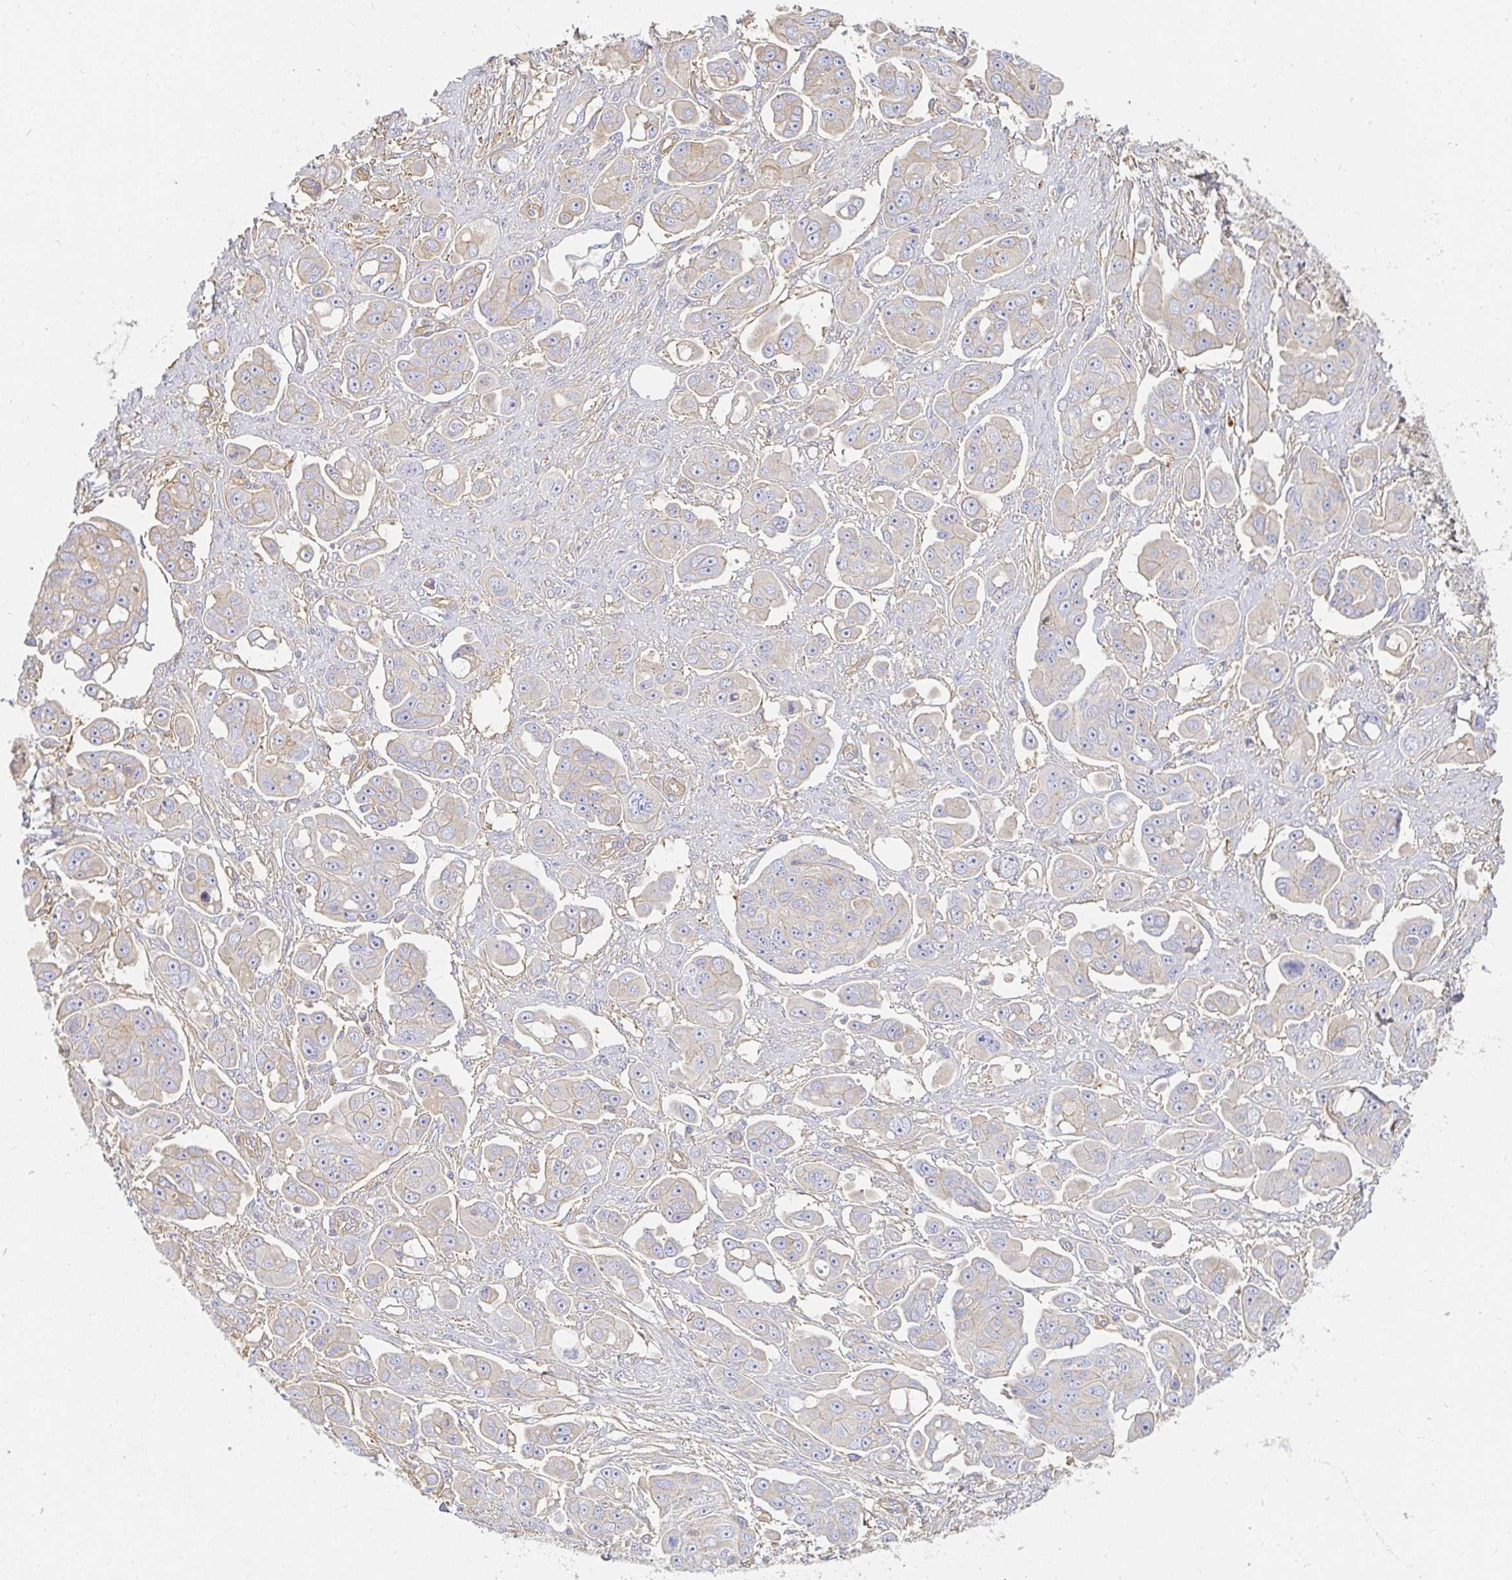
{"staining": {"intensity": "weak", "quantity": "<25%", "location": "cytoplasmic/membranous"}, "tissue": "ovarian cancer", "cell_type": "Tumor cells", "image_type": "cancer", "snomed": [{"axis": "morphology", "description": "Carcinoma, endometroid"}, {"axis": "topography", "description": "Ovary"}], "caption": "Immunohistochemistry of human ovarian endometroid carcinoma displays no expression in tumor cells. (Immunohistochemistry (ihc), brightfield microscopy, high magnification).", "gene": "TSPAN19", "patient": {"sex": "female", "age": 70}}